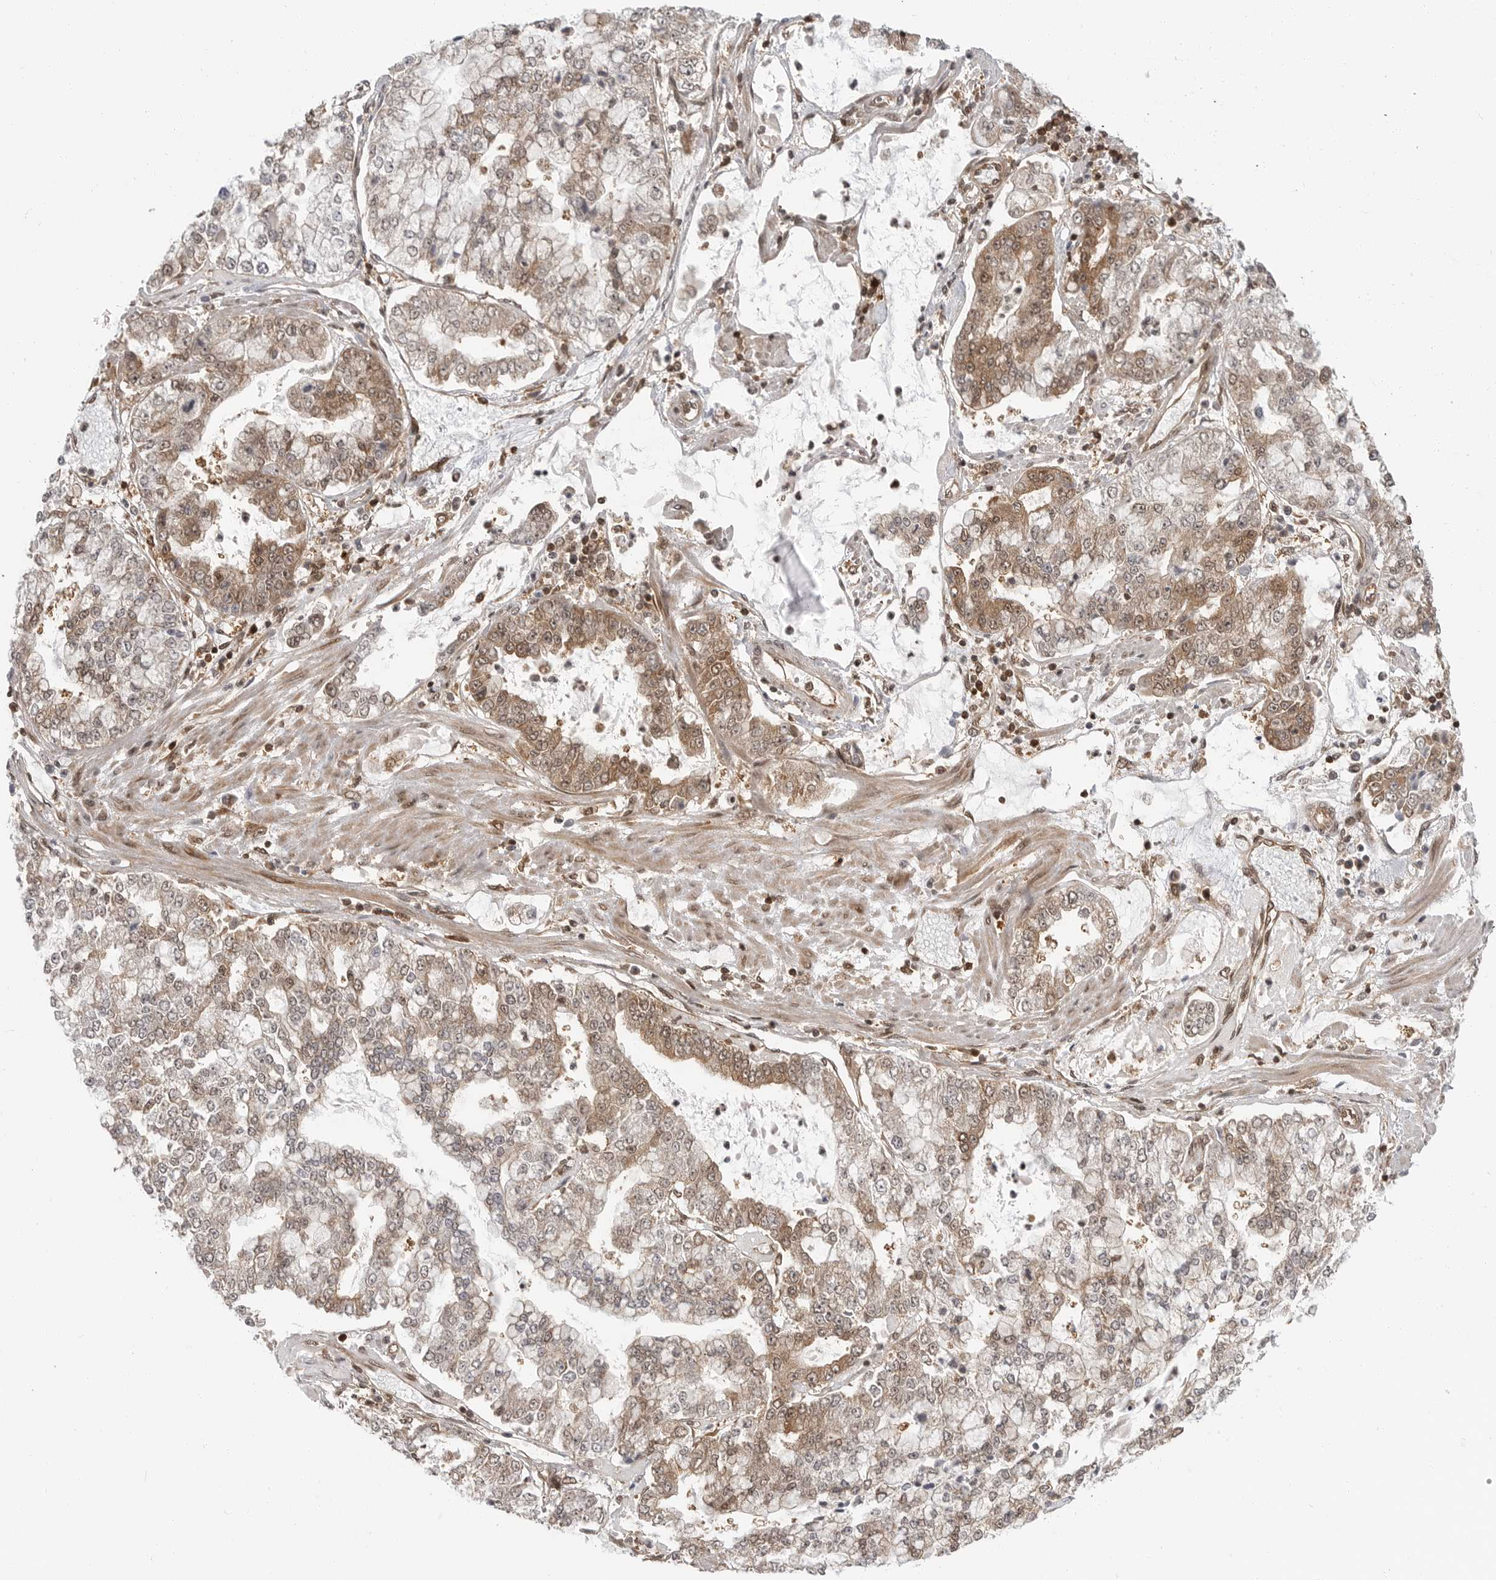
{"staining": {"intensity": "moderate", "quantity": "25%-75%", "location": "cytoplasmic/membranous,nuclear"}, "tissue": "stomach cancer", "cell_type": "Tumor cells", "image_type": "cancer", "snomed": [{"axis": "morphology", "description": "Adenocarcinoma, NOS"}, {"axis": "topography", "description": "Stomach"}], "caption": "High-magnification brightfield microscopy of stomach cancer stained with DAB (brown) and counterstained with hematoxylin (blue). tumor cells exhibit moderate cytoplasmic/membranous and nuclear positivity is present in approximately25%-75% of cells.", "gene": "SZRD1", "patient": {"sex": "male", "age": 76}}